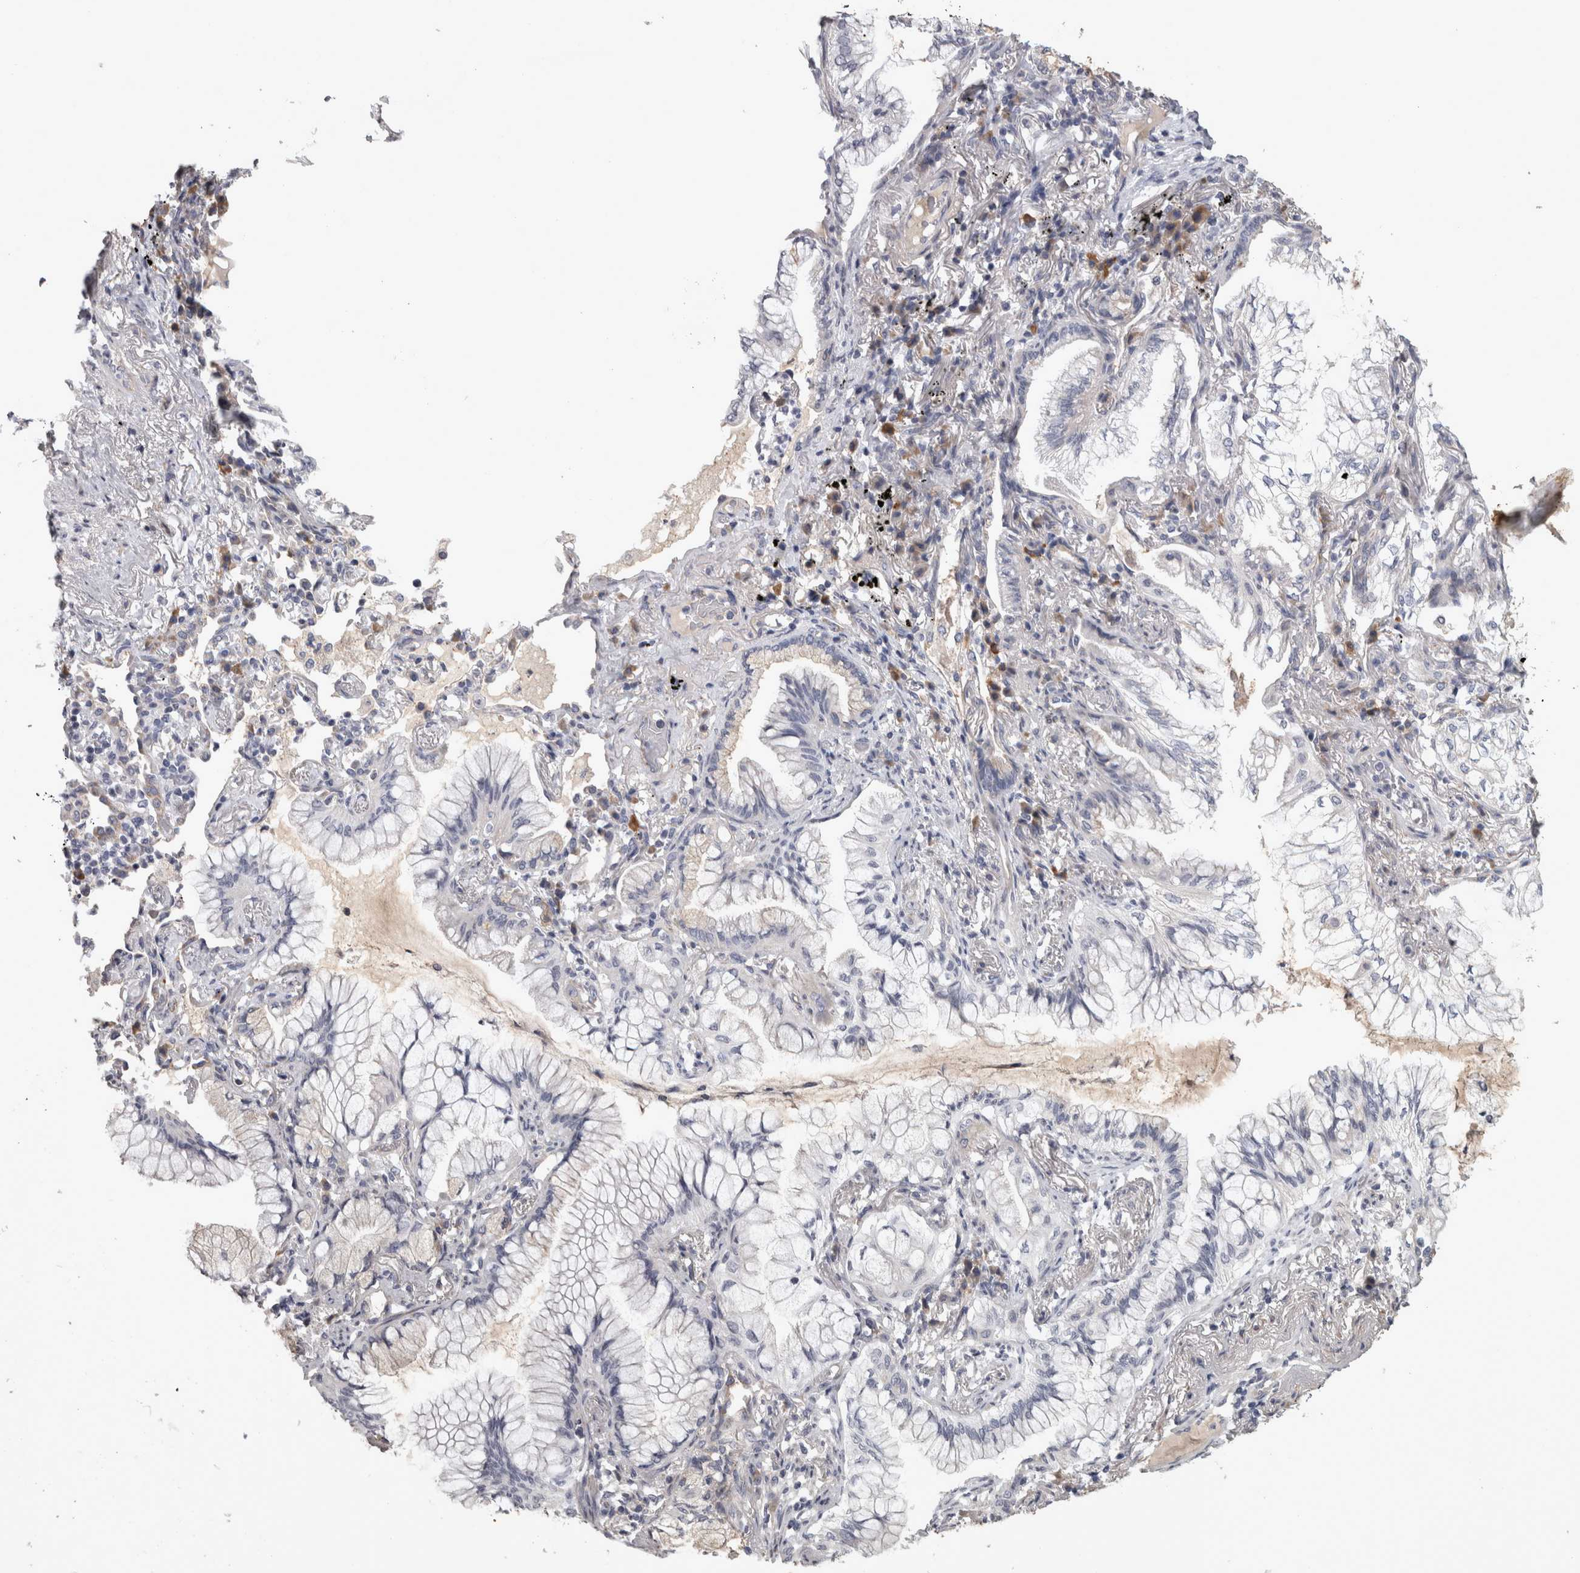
{"staining": {"intensity": "negative", "quantity": "none", "location": "none"}, "tissue": "lung cancer", "cell_type": "Tumor cells", "image_type": "cancer", "snomed": [{"axis": "morphology", "description": "Adenocarcinoma, NOS"}, {"axis": "topography", "description": "Lung"}], "caption": "The image exhibits no staining of tumor cells in lung adenocarcinoma.", "gene": "DBT", "patient": {"sex": "female", "age": 70}}